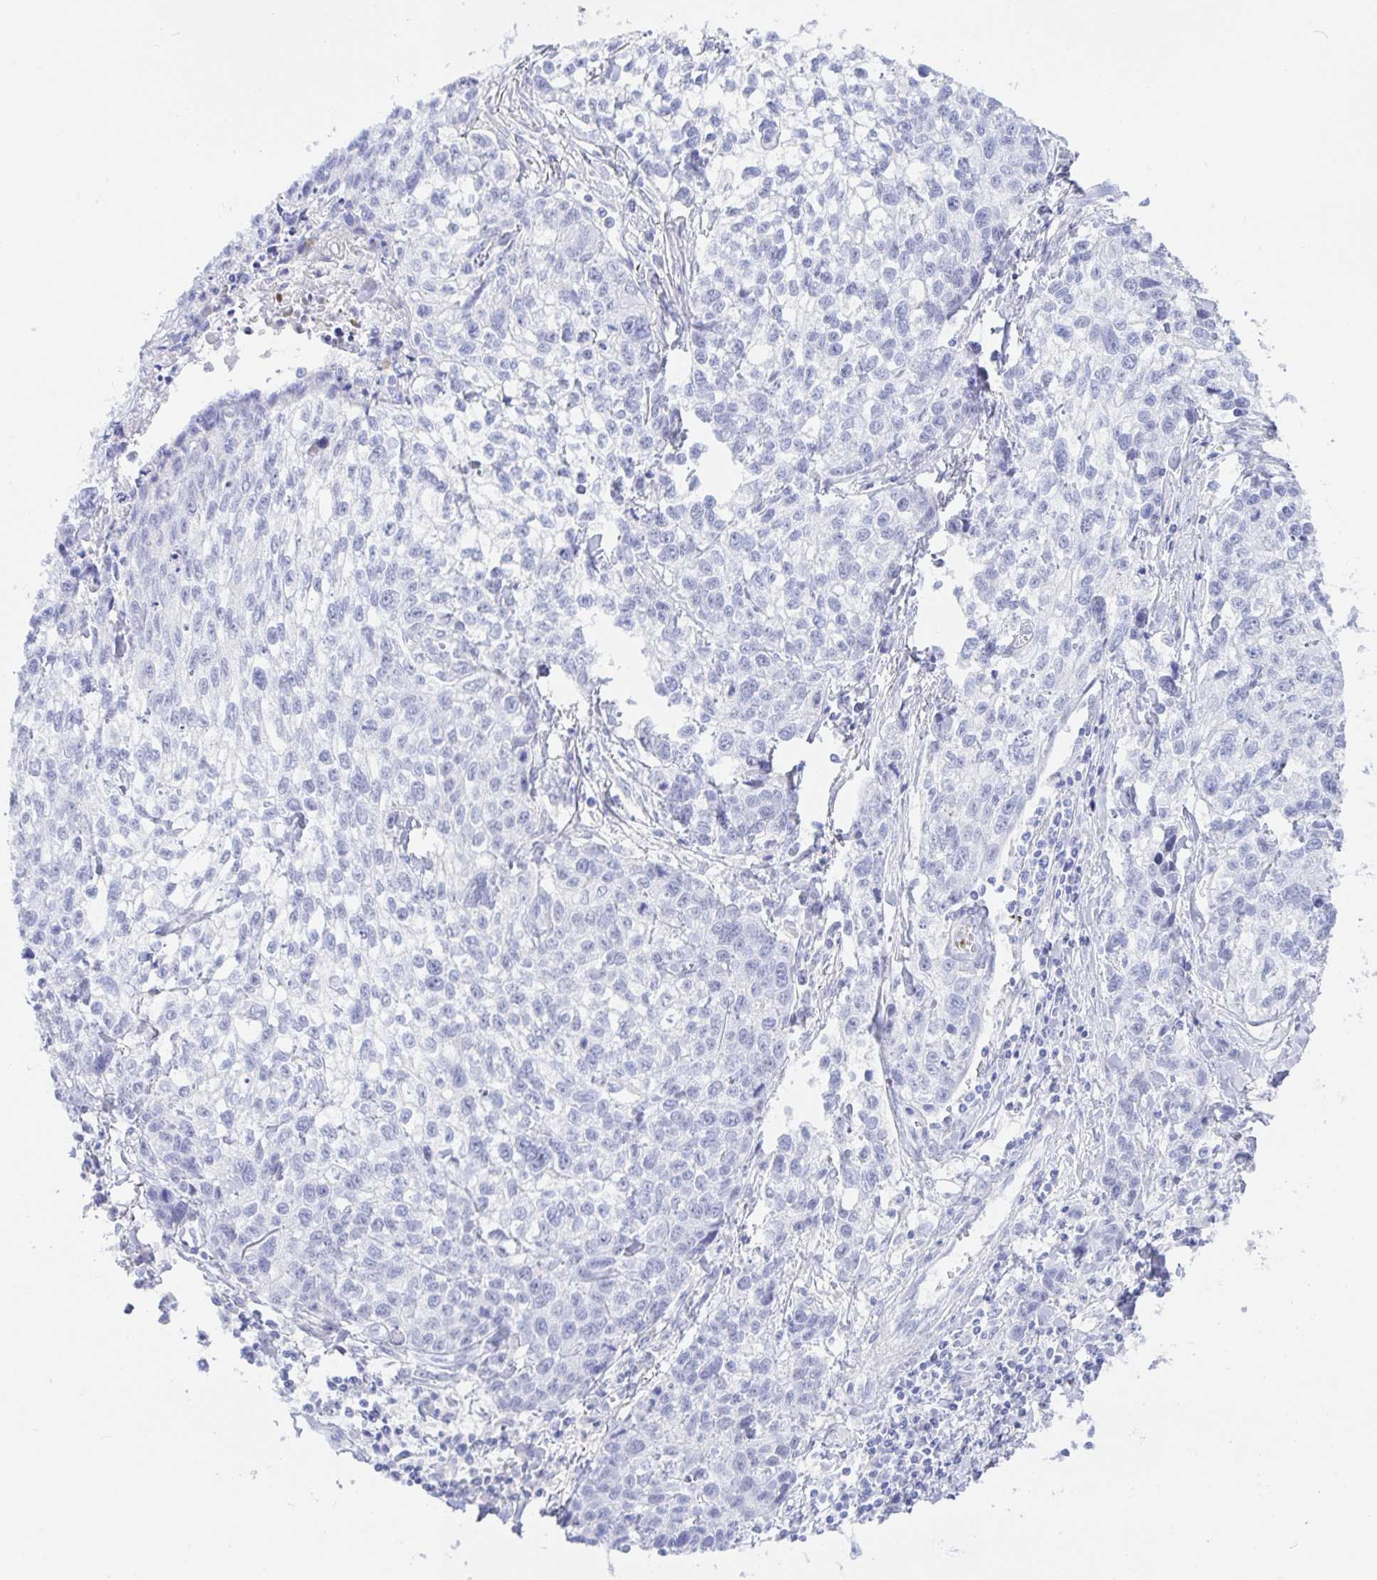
{"staining": {"intensity": "negative", "quantity": "none", "location": "none"}, "tissue": "lung cancer", "cell_type": "Tumor cells", "image_type": "cancer", "snomed": [{"axis": "morphology", "description": "Squamous cell carcinoma, NOS"}, {"axis": "topography", "description": "Lung"}], "caption": "There is no significant staining in tumor cells of lung cancer.", "gene": "KCNH6", "patient": {"sex": "male", "age": 74}}